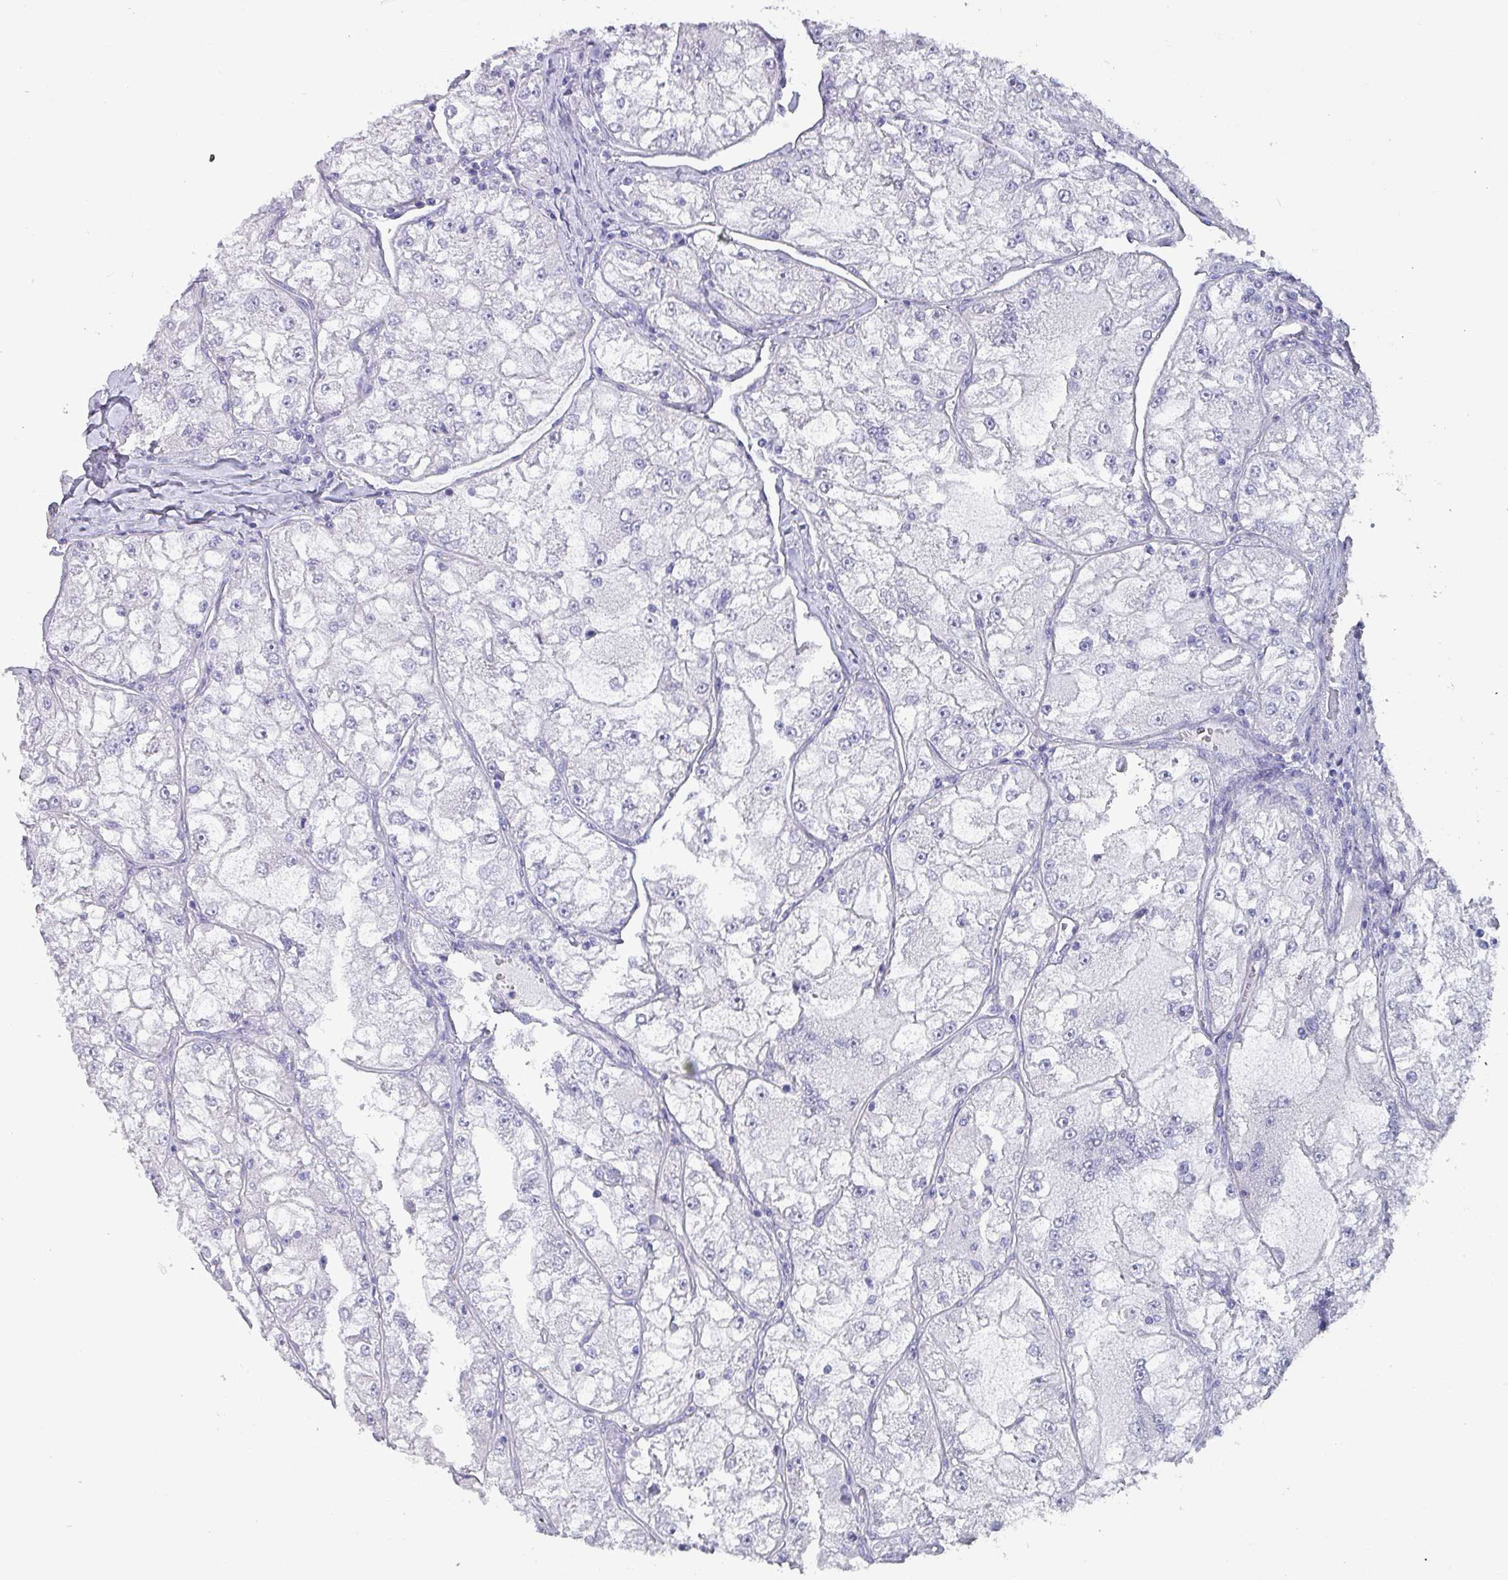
{"staining": {"intensity": "negative", "quantity": "none", "location": "none"}, "tissue": "renal cancer", "cell_type": "Tumor cells", "image_type": "cancer", "snomed": [{"axis": "morphology", "description": "Adenocarcinoma, NOS"}, {"axis": "topography", "description": "Kidney"}], "caption": "Renal adenocarcinoma was stained to show a protein in brown. There is no significant expression in tumor cells. Brightfield microscopy of immunohistochemistry stained with DAB (3,3'-diaminobenzidine) (brown) and hematoxylin (blue), captured at high magnification.", "gene": "INS-IGF2", "patient": {"sex": "female", "age": 72}}